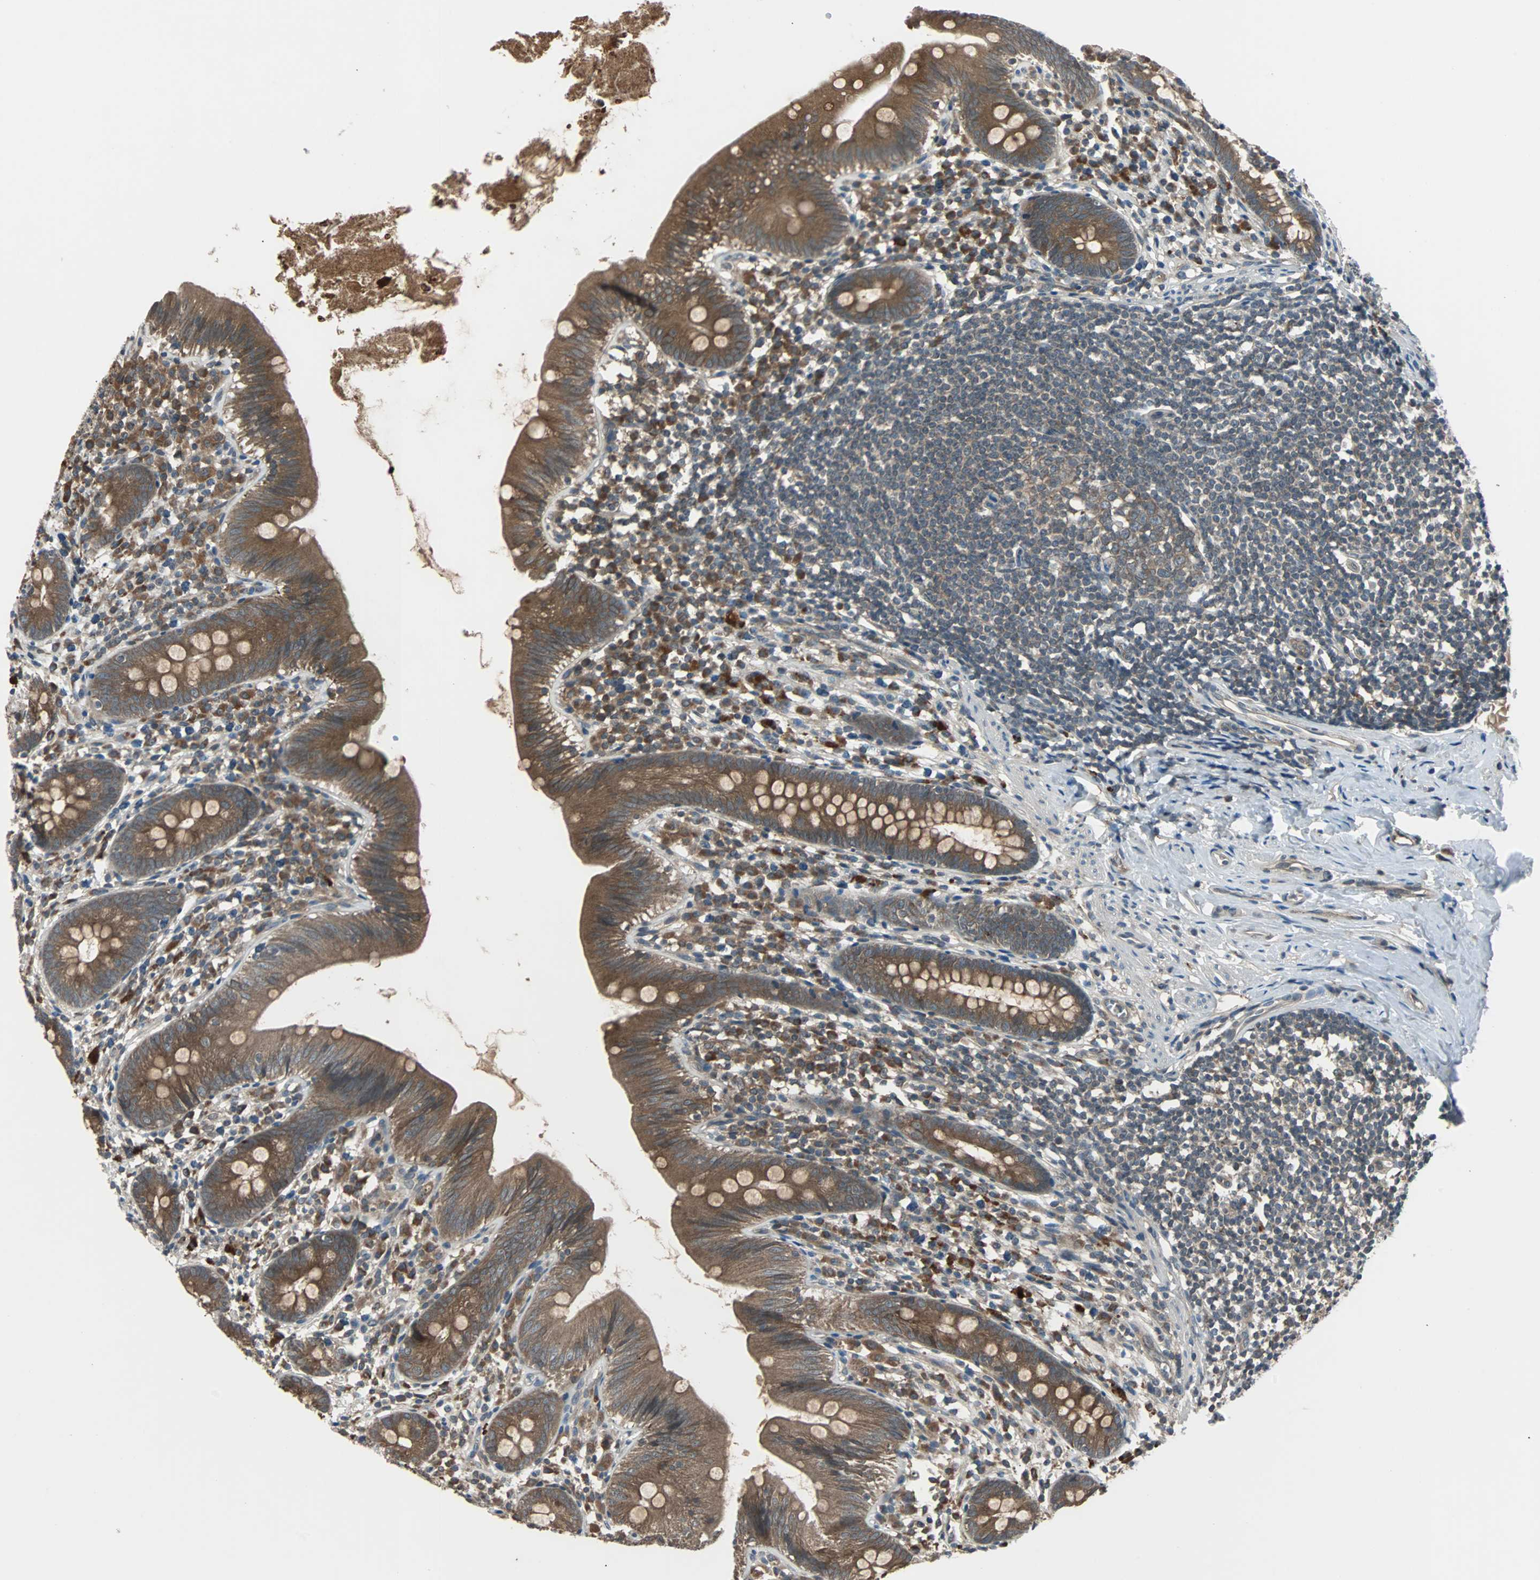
{"staining": {"intensity": "moderate", "quantity": ">75%", "location": "cytoplasmic/membranous"}, "tissue": "appendix", "cell_type": "Glandular cells", "image_type": "normal", "snomed": [{"axis": "morphology", "description": "Normal tissue, NOS"}, {"axis": "topography", "description": "Appendix"}], "caption": "Moderate cytoplasmic/membranous protein staining is identified in approximately >75% of glandular cells in appendix.", "gene": "ARF1", "patient": {"sex": "male", "age": 52}}